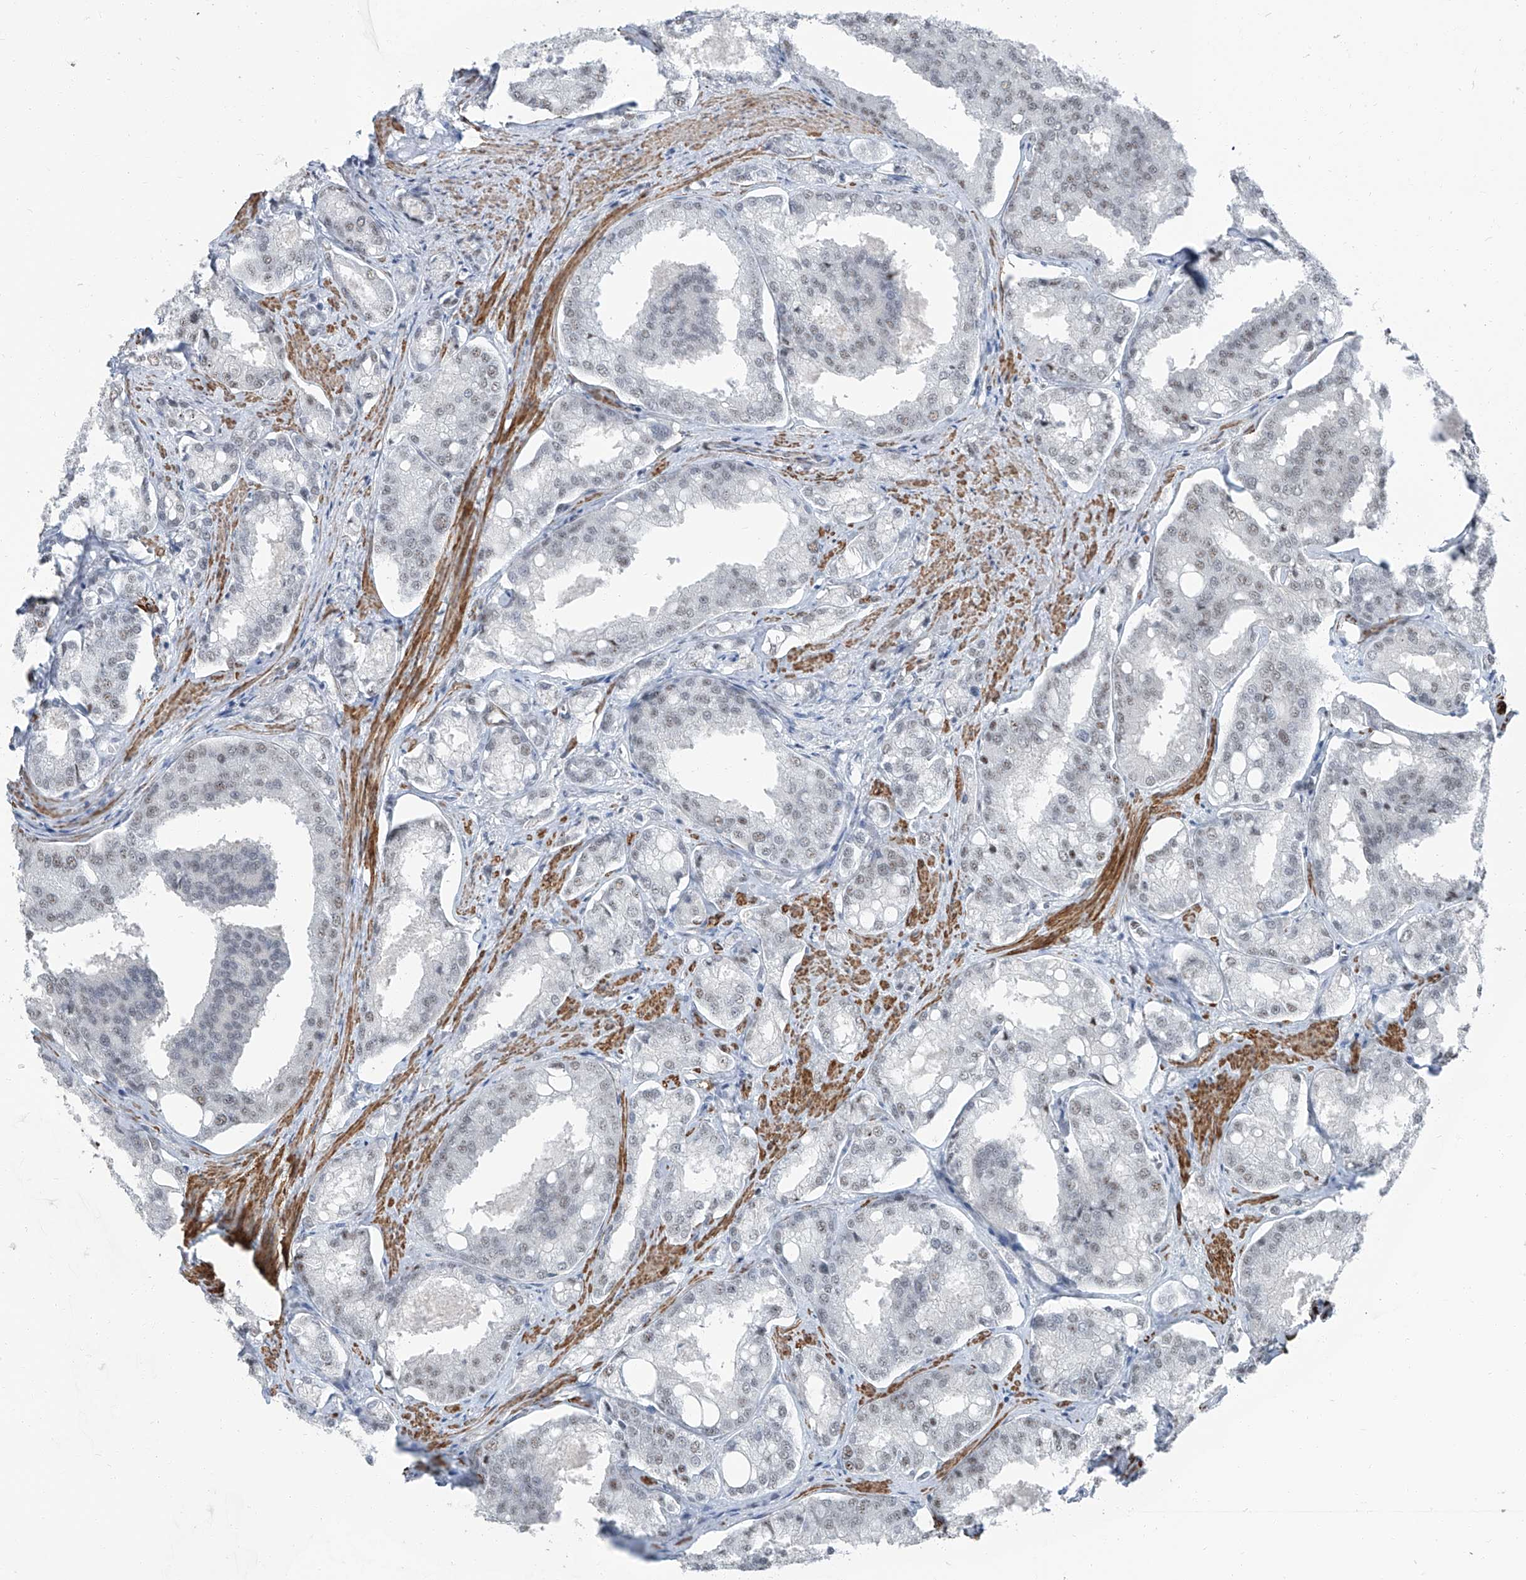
{"staining": {"intensity": "negative", "quantity": "none", "location": "none"}, "tissue": "prostate cancer", "cell_type": "Tumor cells", "image_type": "cancer", "snomed": [{"axis": "morphology", "description": "Adenocarcinoma, High grade"}, {"axis": "topography", "description": "Prostate"}], "caption": "Tumor cells show no significant protein expression in adenocarcinoma (high-grade) (prostate).", "gene": "TXLNB", "patient": {"sex": "male", "age": 50}}